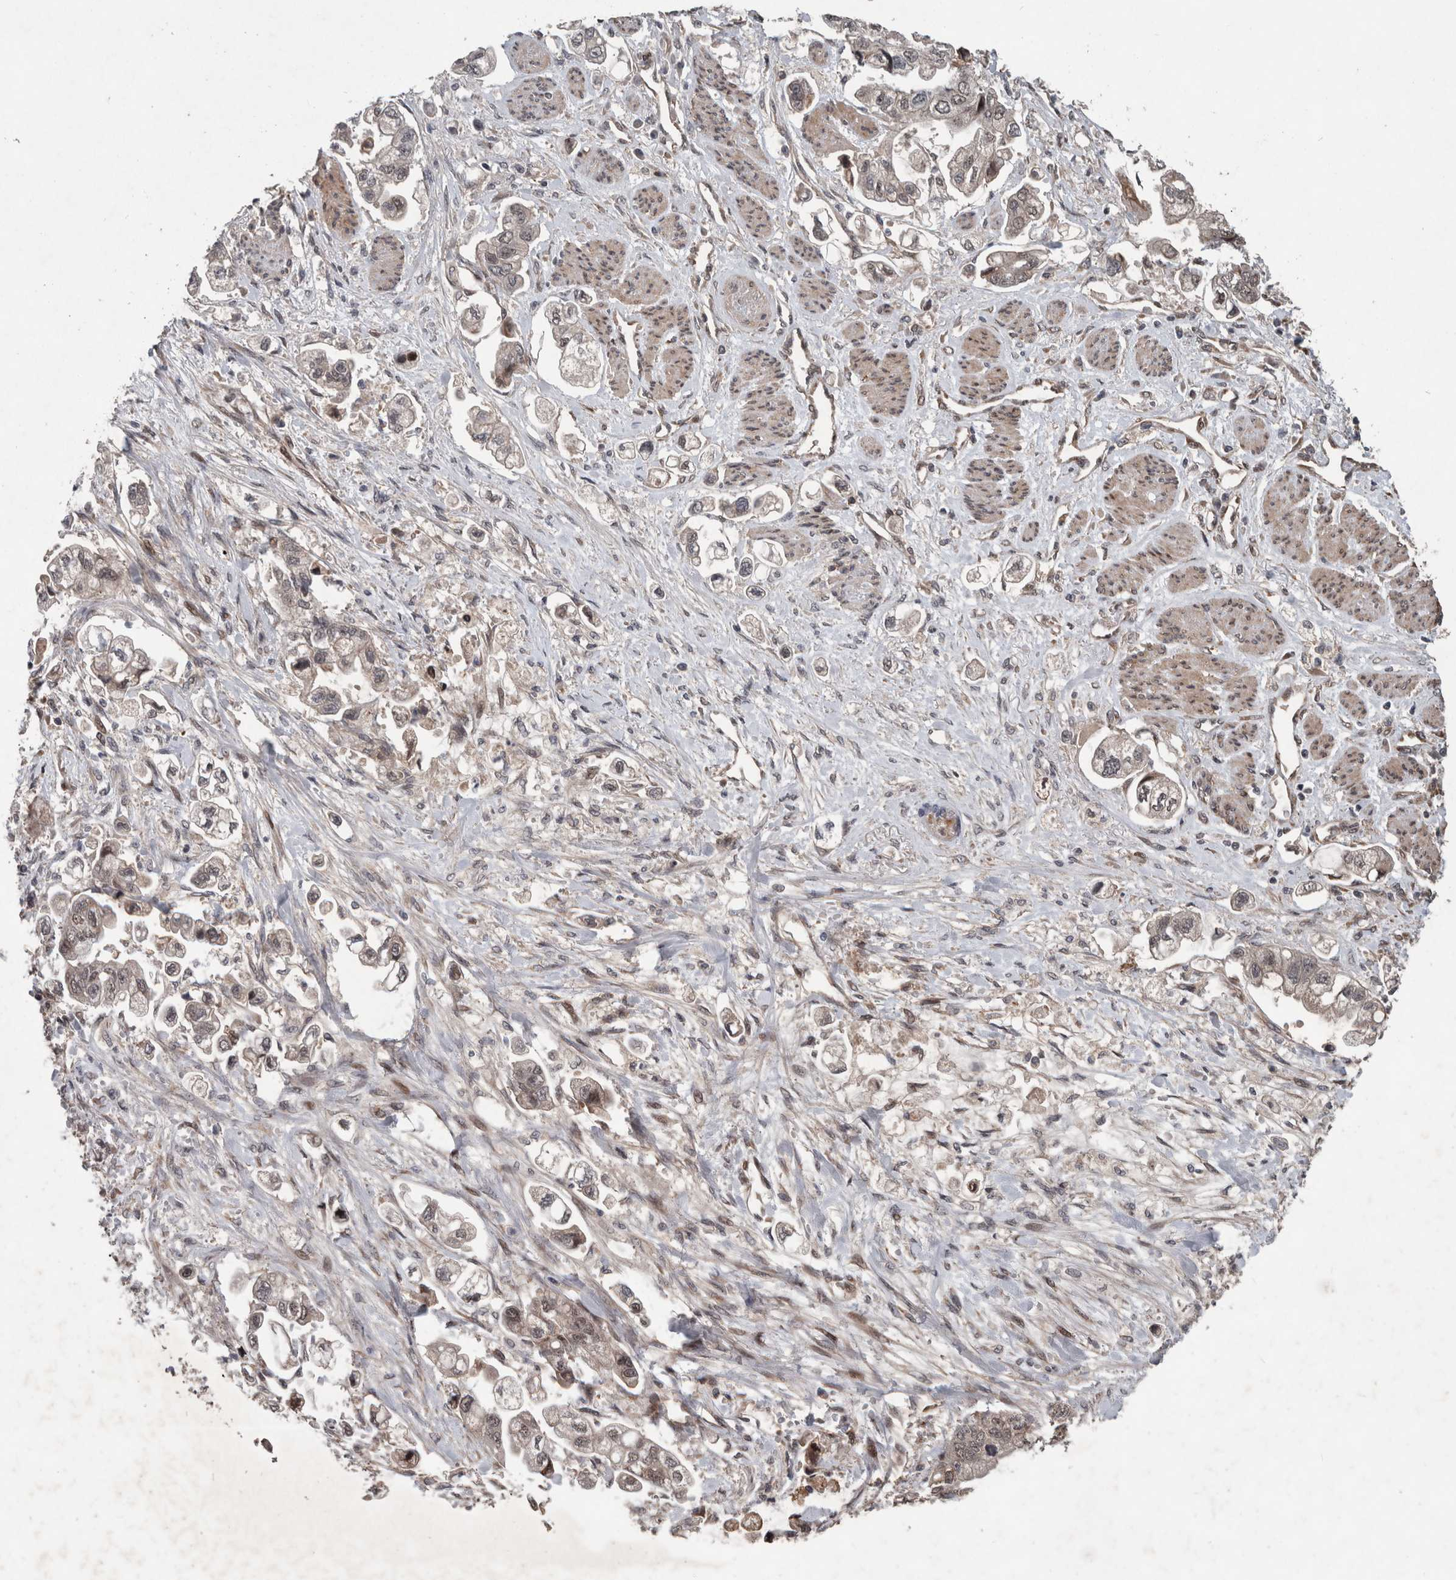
{"staining": {"intensity": "weak", "quantity": "25%-75%", "location": "nuclear"}, "tissue": "stomach cancer", "cell_type": "Tumor cells", "image_type": "cancer", "snomed": [{"axis": "morphology", "description": "Adenocarcinoma, NOS"}, {"axis": "topography", "description": "Stomach"}], "caption": "This image reveals immunohistochemistry staining of stomach cancer (adenocarcinoma), with low weak nuclear expression in about 25%-75% of tumor cells.", "gene": "GIMAP6", "patient": {"sex": "male", "age": 62}}